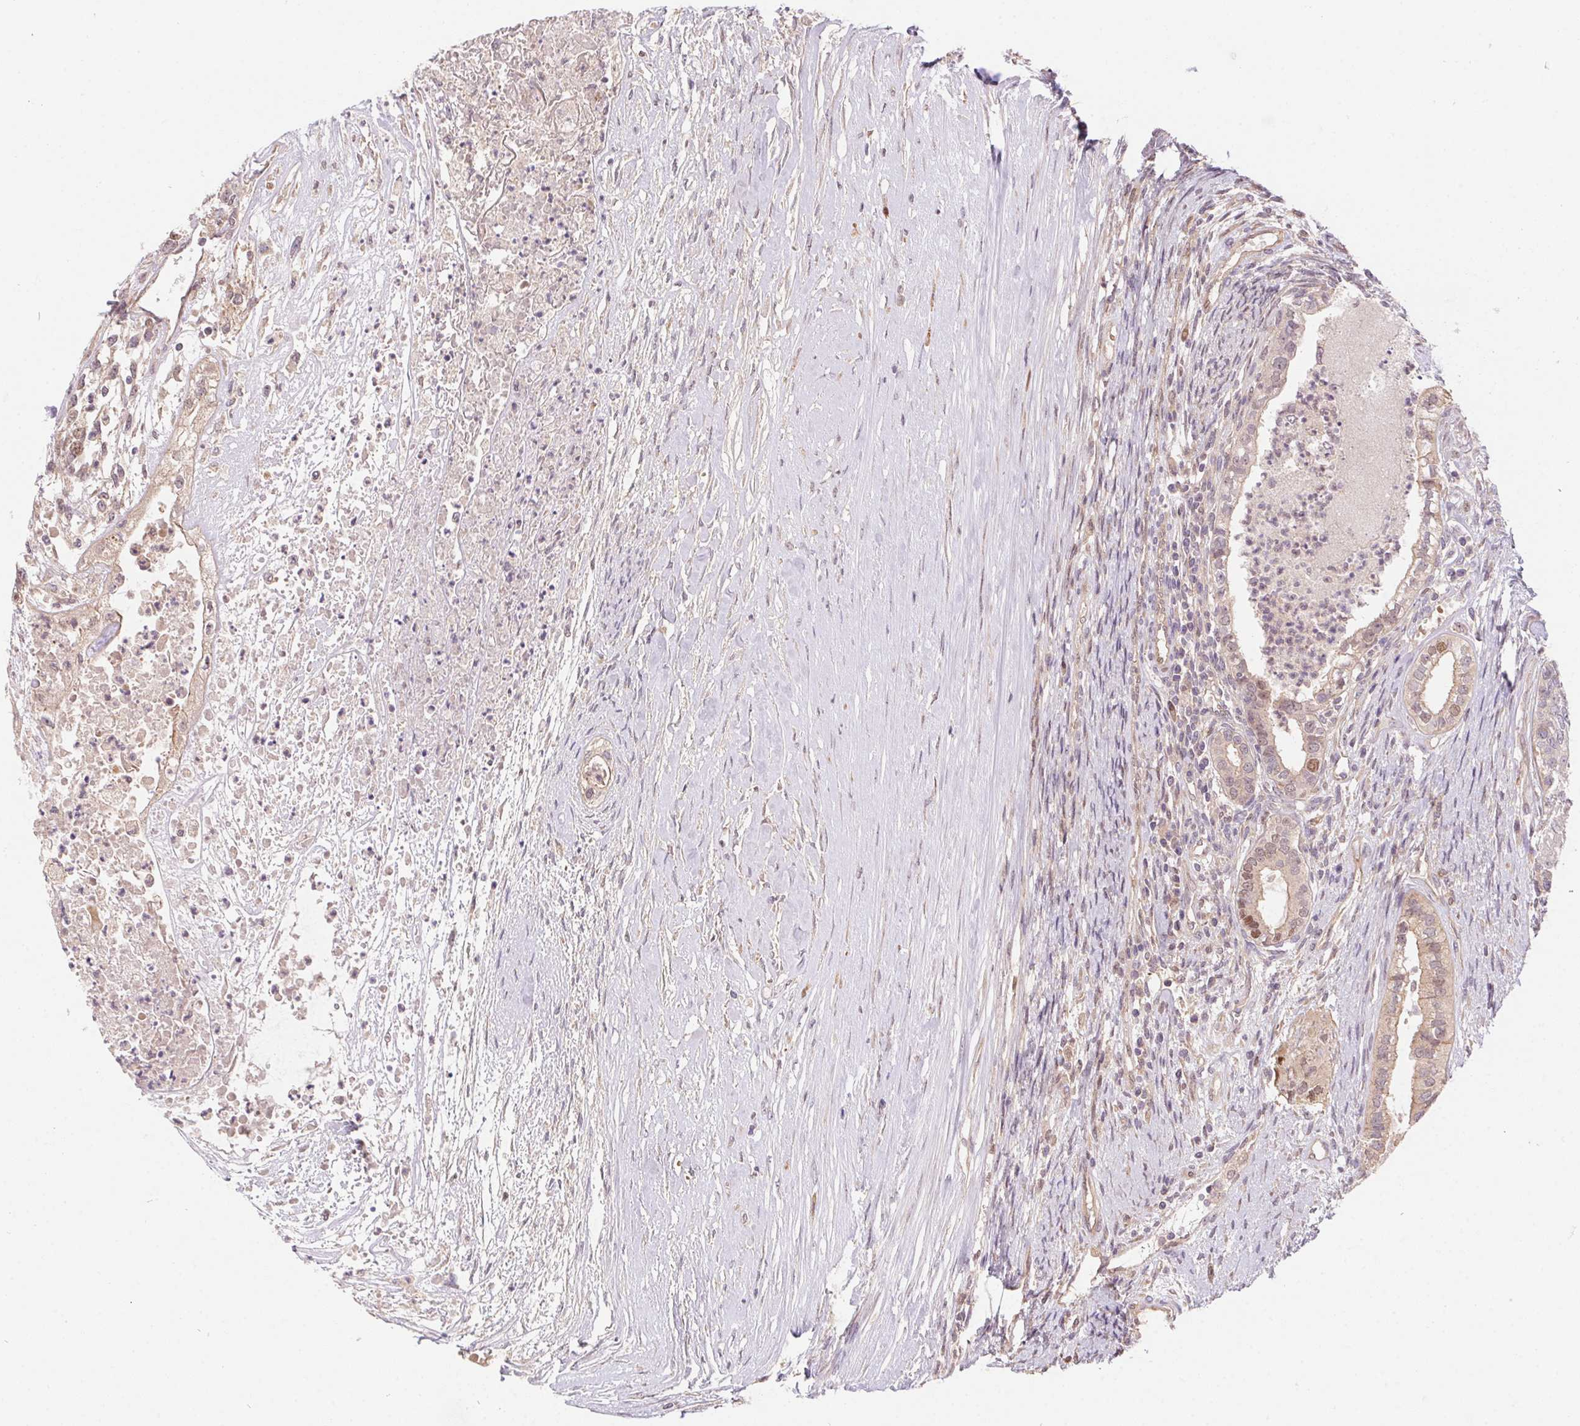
{"staining": {"intensity": "weak", "quantity": "<25%", "location": "cytoplasmic/membranous,nuclear"}, "tissue": "testis cancer", "cell_type": "Tumor cells", "image_type": "cancer", "snomed": [{"axis": "morphology", "description": "Carcinoma, Embryonal, NOS"}, {"axis": "topography", "description": "Testis"}], "caption": "A histopathology image of human testis cancer (embryonal carcinoma) is negative for staining in tumor cells.", "gene": "NUDT16", "patient": {"sex": "male", "age": 37}}